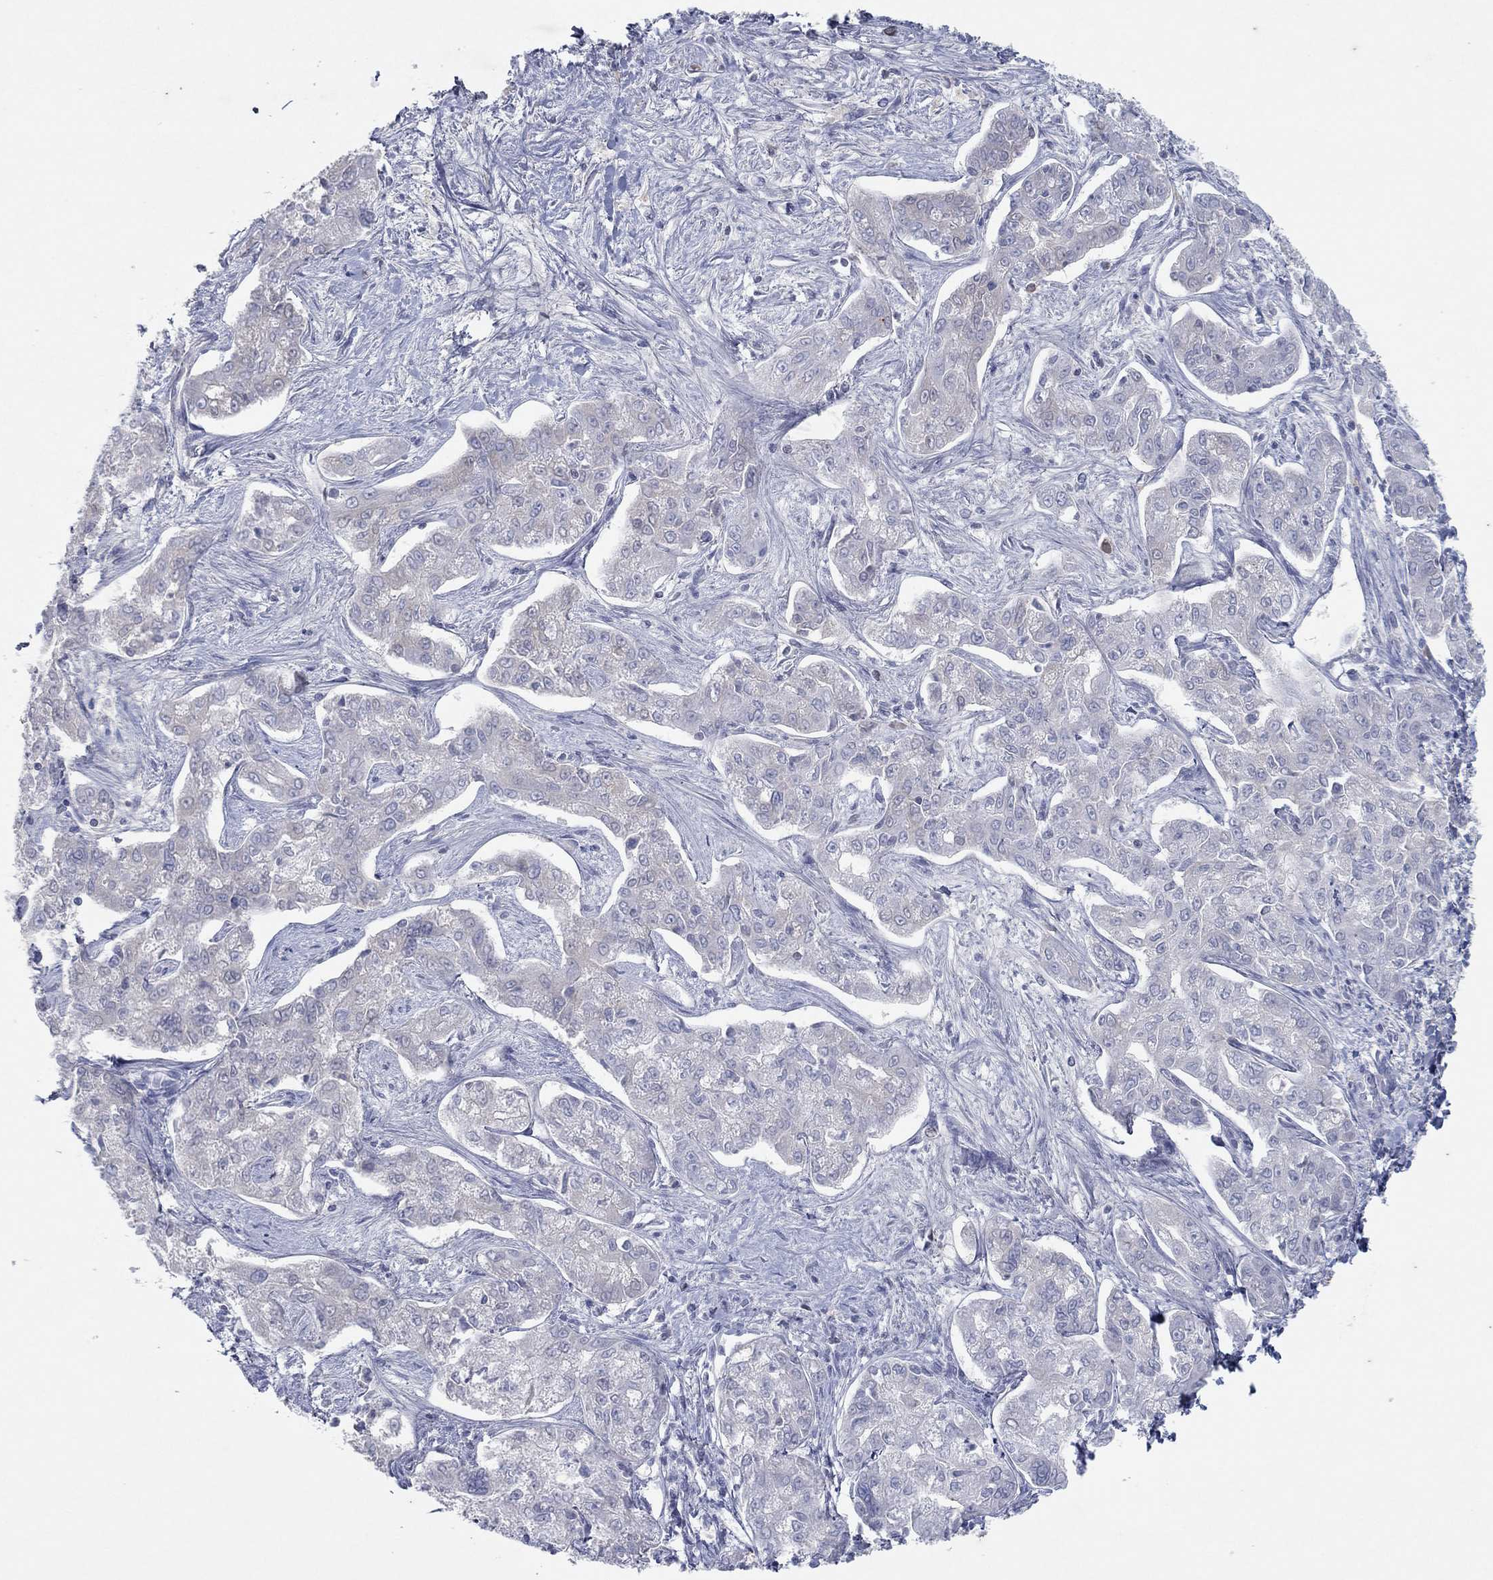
{"staining": {"intensity": "negative", "quantity": "none", "location": "none"}, "tissue": "liver cancer", "cell_type": "Tumor cells", "image_type": "cancer", "snomed": [{"axis": "morphology", "description": "Cholangiocarcinoma"}, {"axis": "topography", "description": "Liver"}], "caption": "DAB (3,3'-diaminobenzidine) immunohistochemical staining of liver cholangiocarcinoma reveals no significant expression in tumor cells.", "gene": "CPT1B", "patient": {"sex": "female", "age": 47}}